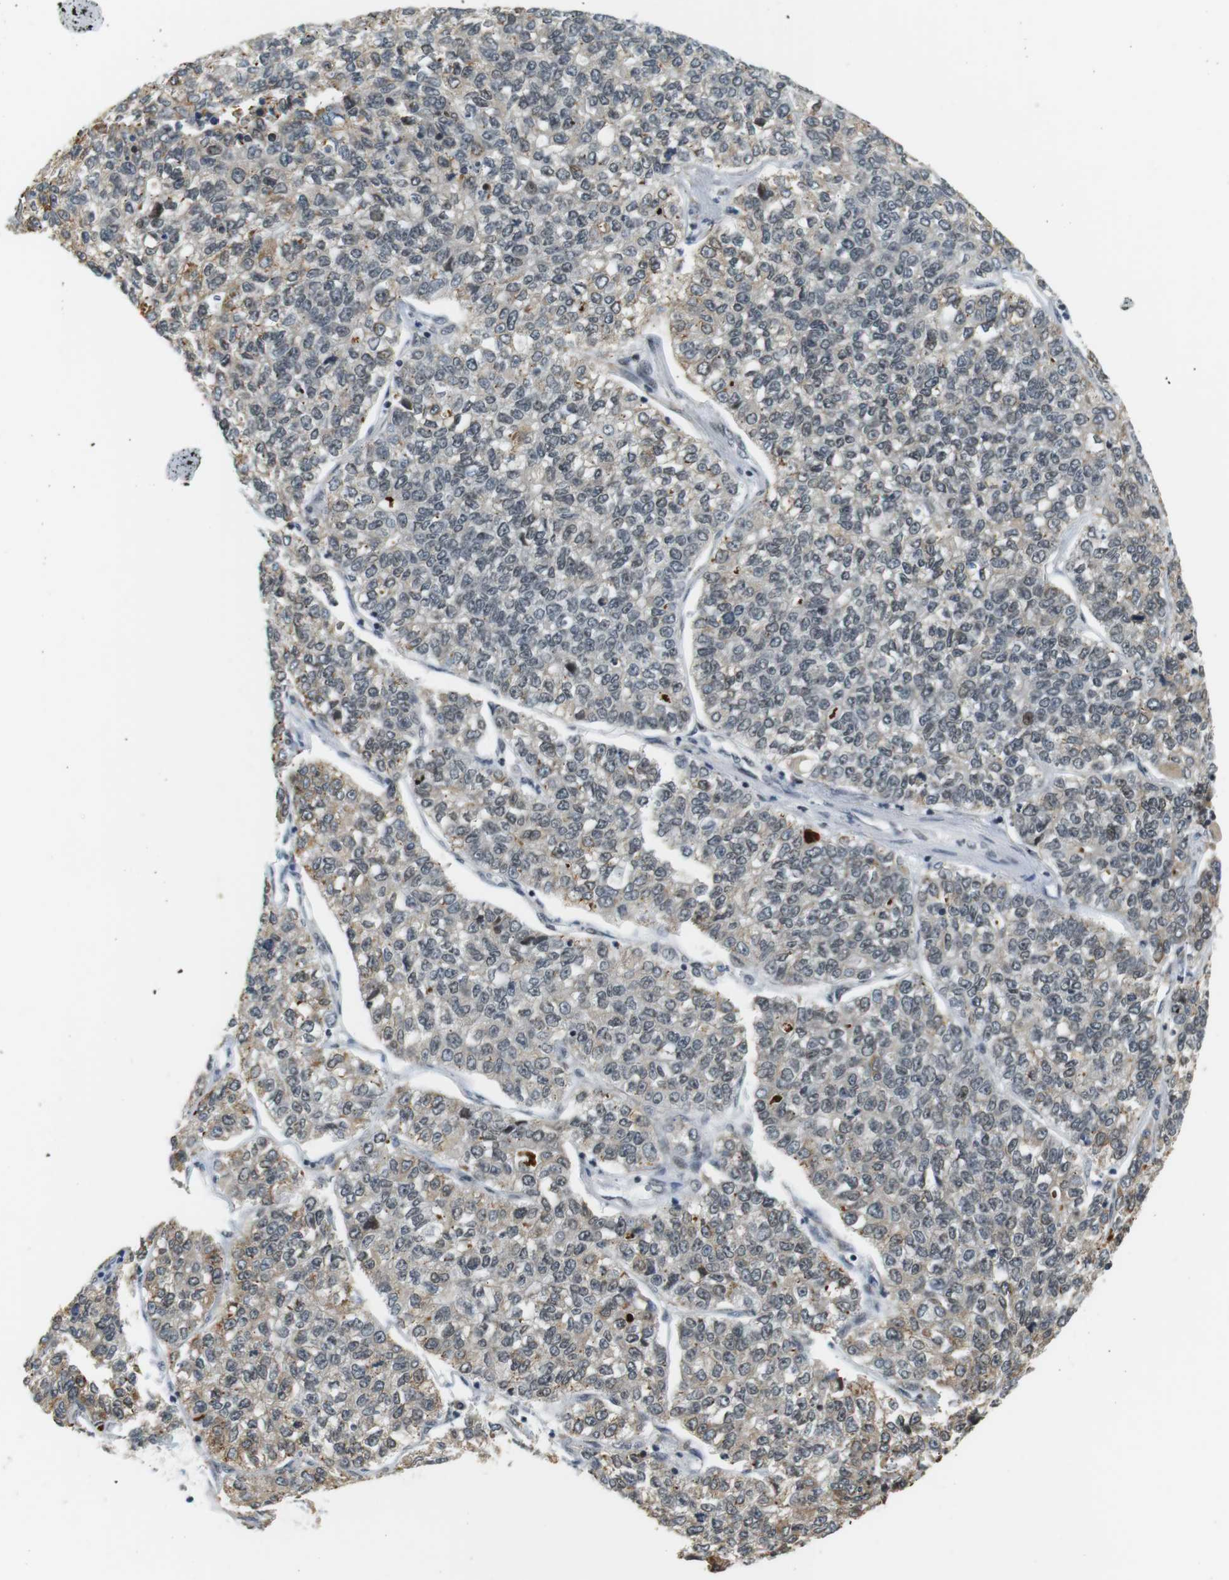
{"staining": {"intensity": "weak", "quantity": "<25%", "location": "nuclear"}, "tissue": "lung cancer", "cell_type": "Tumor cells", "image_type": "cancer", "snomed": [{"axis": "morphology", "description": "Adenocarcinoma, NOS"}, {"axis": "topography", "description": "Lung"}], "caption": "An IHC image of lung cancer is shown. There is no staining in tumor cells of lung cancer. (Brightfield microscopy of DAB (3,3'-diaminobenzidine) IHC at high magnification).", "gene": "RNF38", "patient": {"sex": "male", "age": 49}}